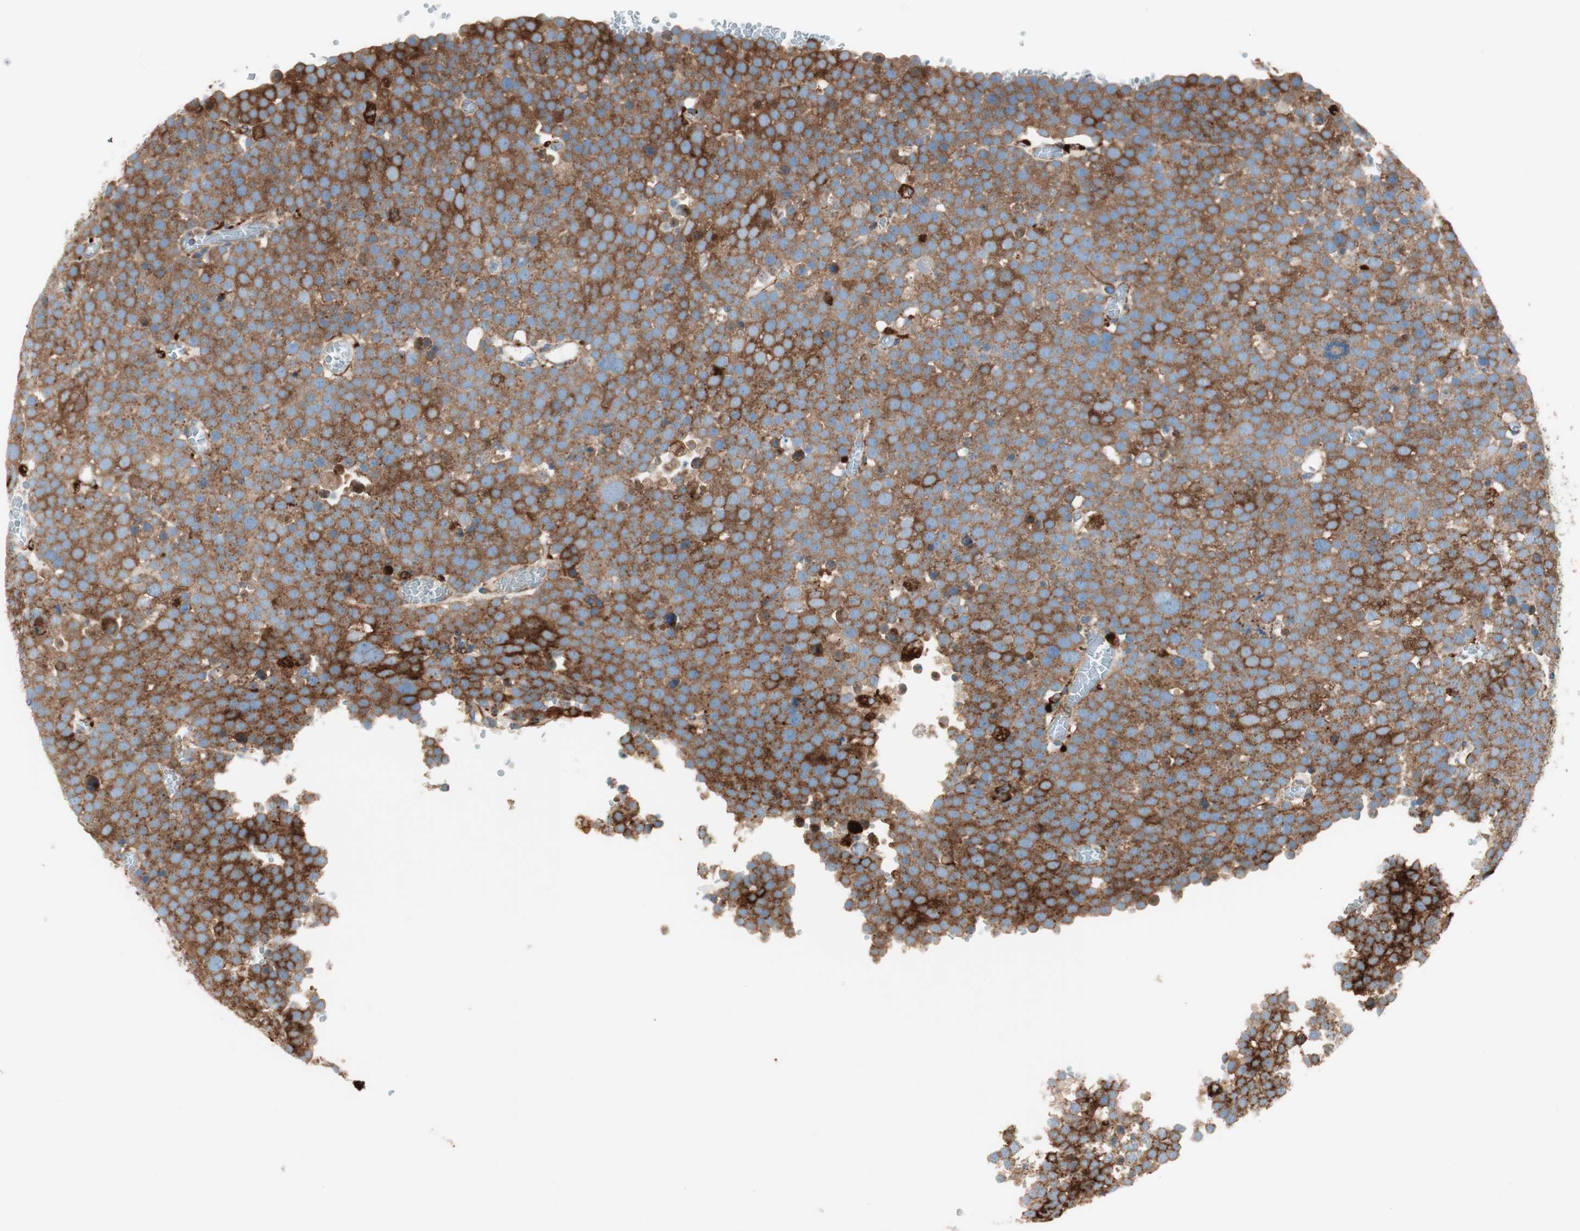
{"staining": {"intensity": "moderate", "quantity": "25%-75%", "location": "cytoplasmic/membranous"}, "tissue": "testis cancer", "cell_type": "Tumor cells", "image_type": "cancer", "snomed": [{"axis": "morphology", "description": "Seminoma, NOS"}, {"axis": "topography", "description": "Testis"}], "caption": "Seminoma (testis) stained with a brown dye exhibits moderate cytoplasmic/membranous positive expression in approximately 25%-75% of tumor cells.", "gene": "ATP6V1G1", "patient": {"sex": "male", "age": 71}}